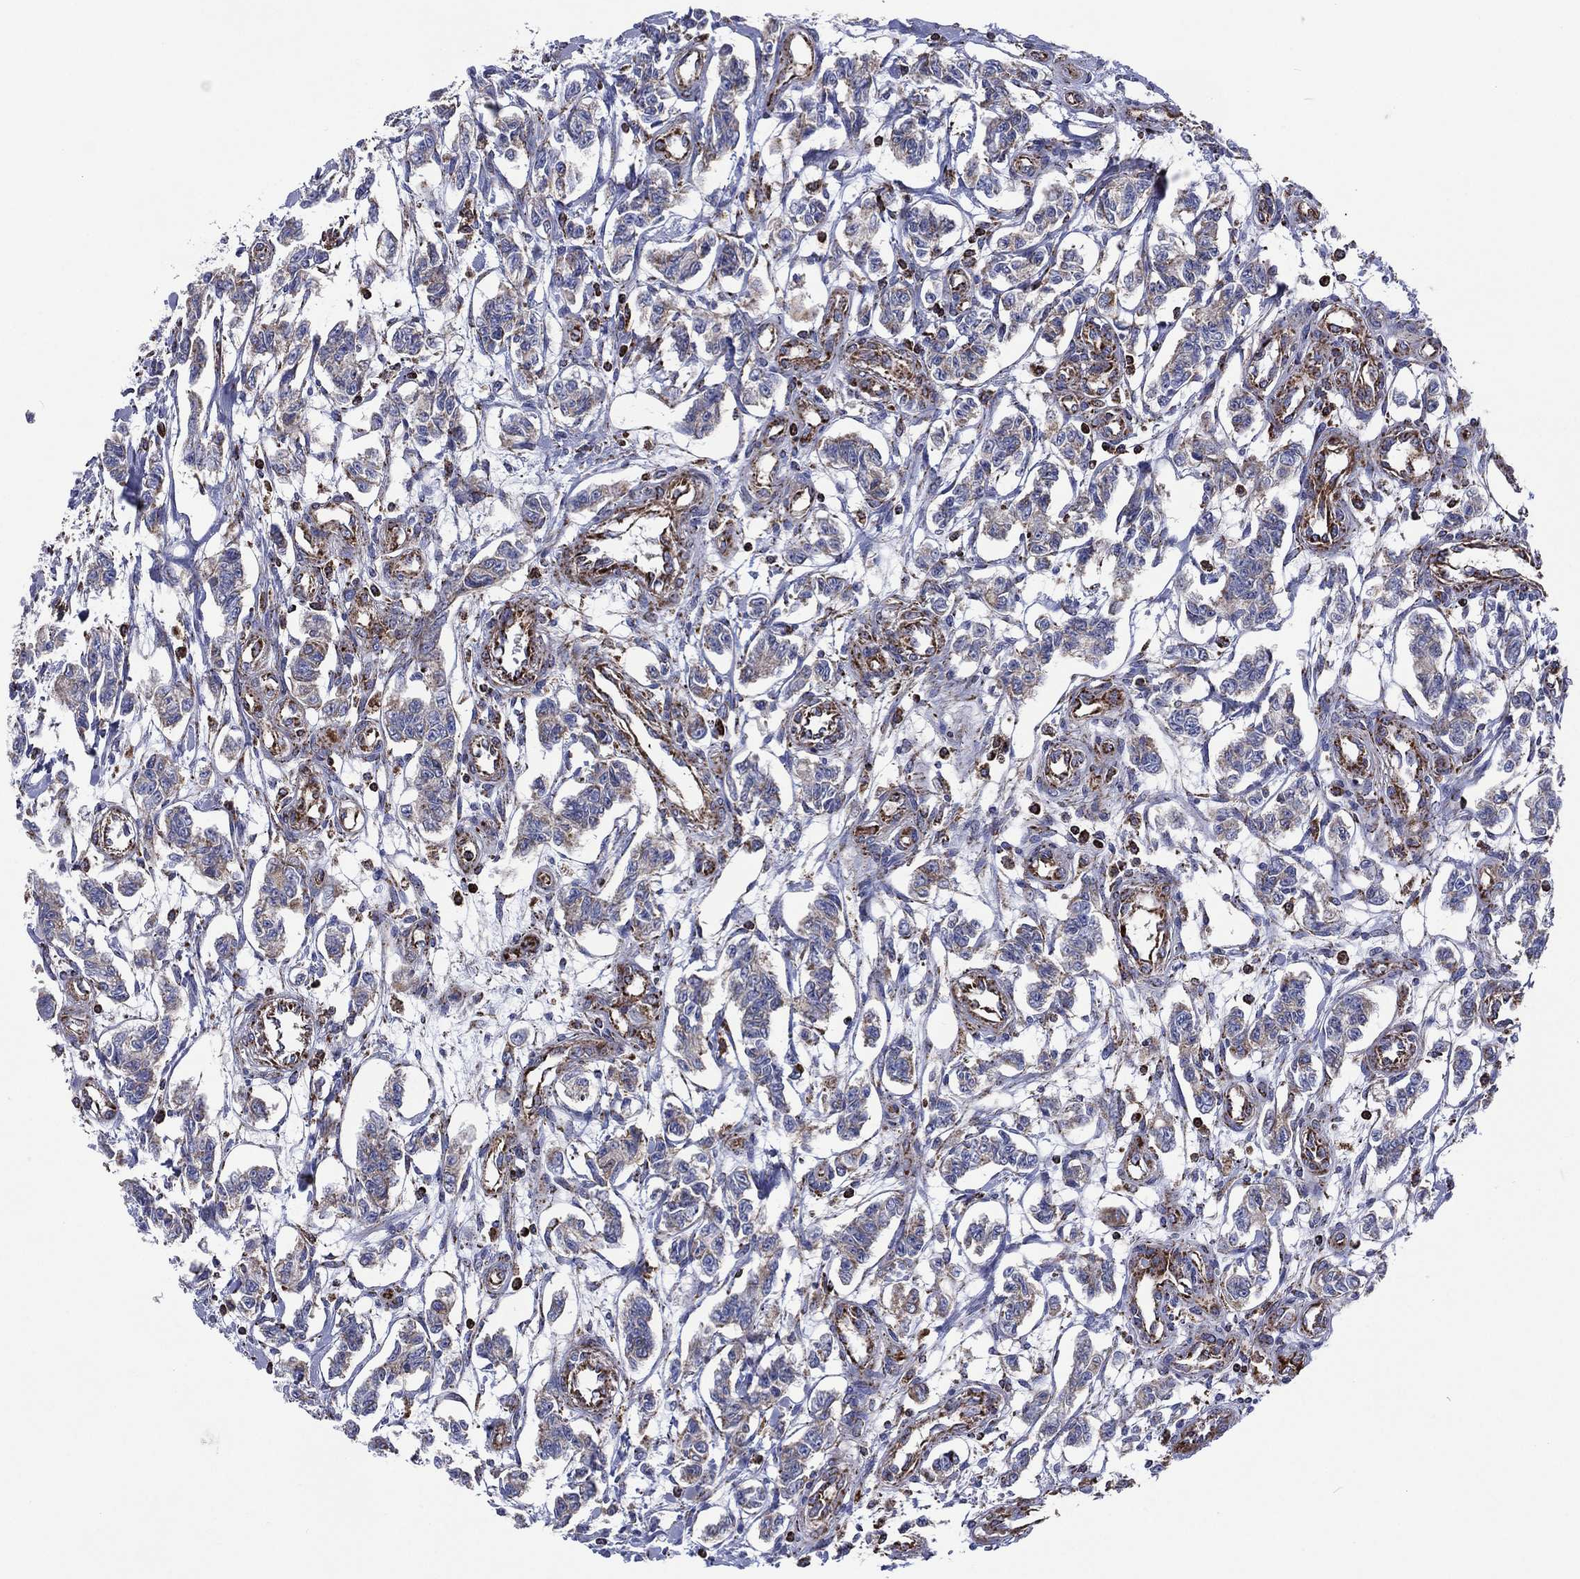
{"staining": {"intensity": "negative", "quantity": "none", "location": "none"}, "tissue": "carcinoid", "cell_type": "Tumor cells", "image_type": "cancer", "snomed": [{"axis": "morphology", "description": "Carcinoid, malignant, NOS"}, {"axis": "topography", "description": "Kidney"}], "caption": "The micrograph exhibits no significant expression in tumor cells of malignant carcinoid.", "gene": "ANKRD37", "patient": {"sex": "female", "age": 41}}